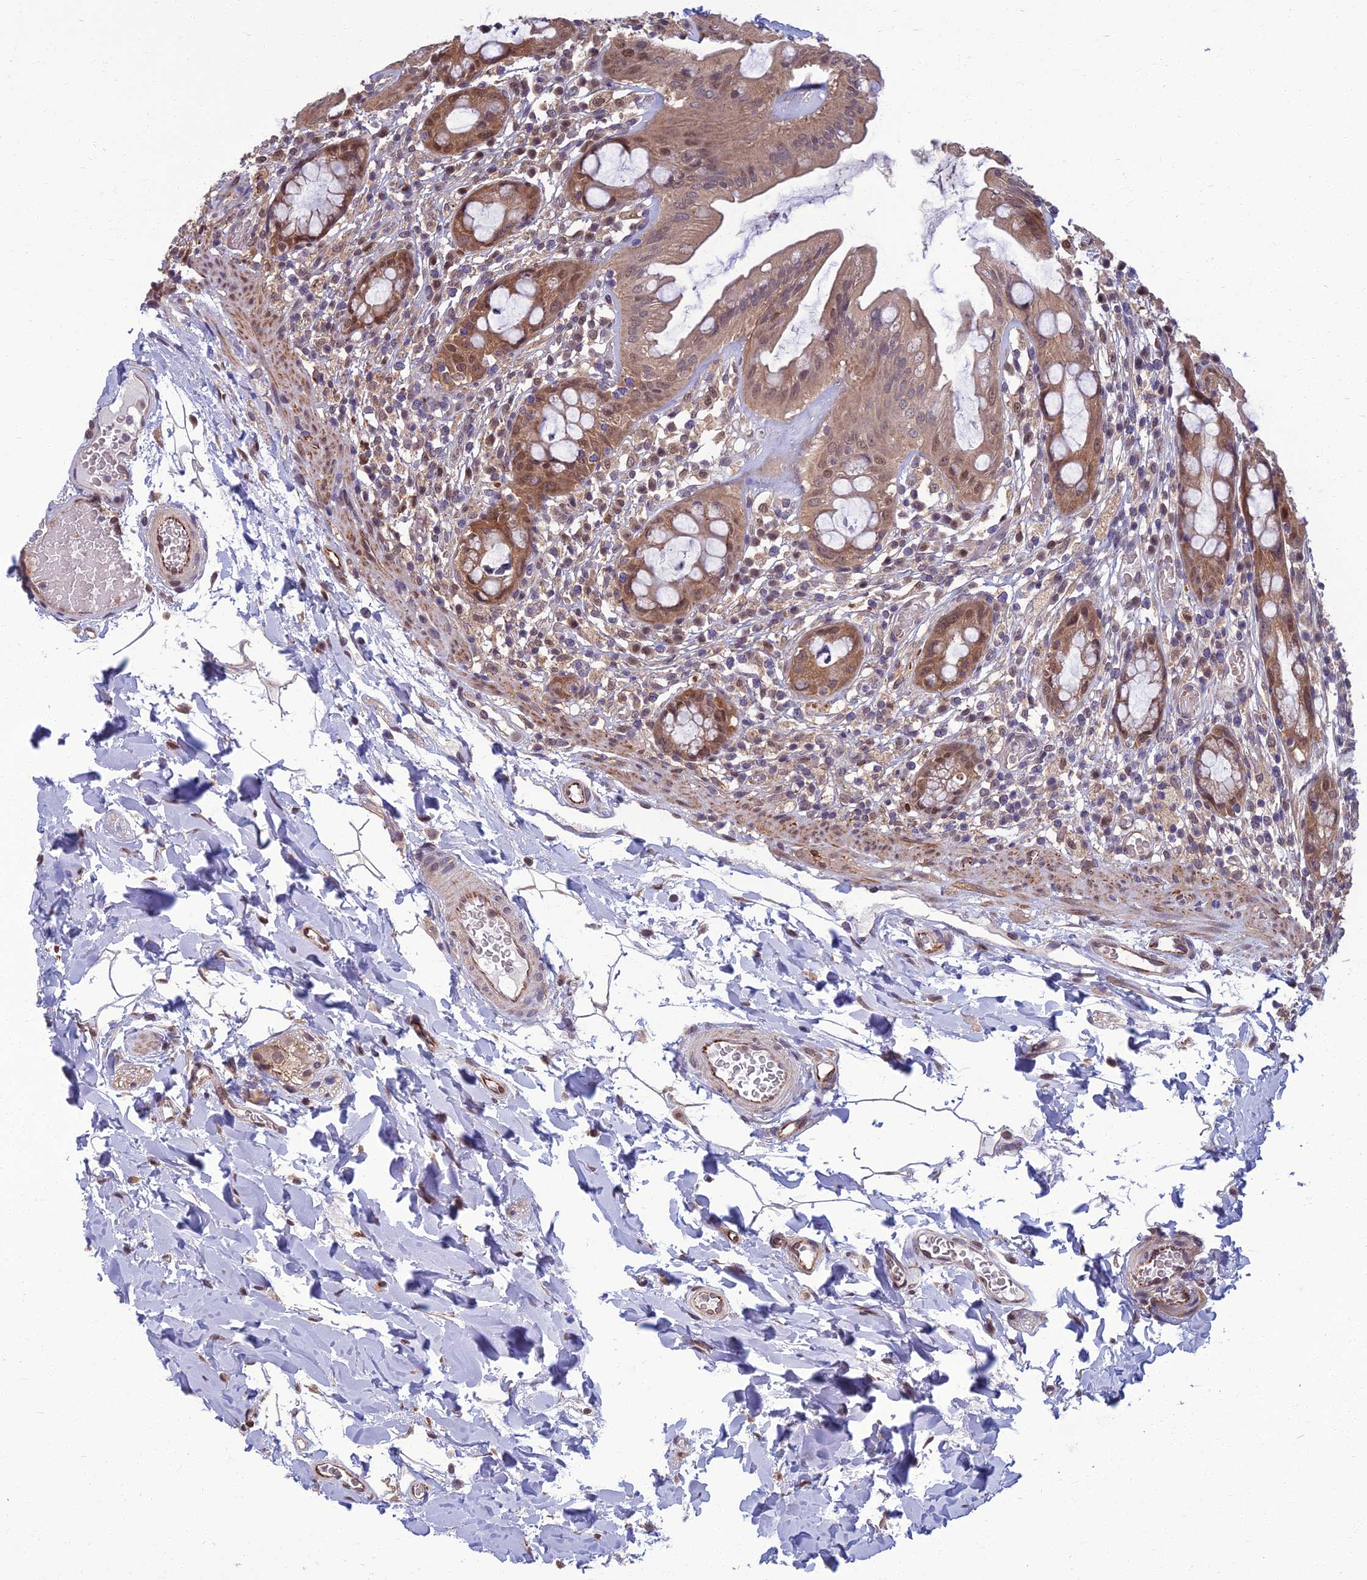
{"staining": {"intensity": "moderate", "quantity": ">75%", "location": "cytoplasmic/membranous,nuclear"}, "tissue": "rectum", "cell_type": "Glandular cells", "image_type": "normal", "snomed": [{"axis": "morphology", "description": "Normal tissue, NOS"}, {"axis": "topography", "description": "Rectum"}], "caption": "Brown immunohistochemical staining in normal human rectum shows moderate cytoplasmic/membranous,nuclear staining in approximately >75% of glandular cells.", "gene": "NR4A3", "patient": {"sex": "female", "age": 57}}